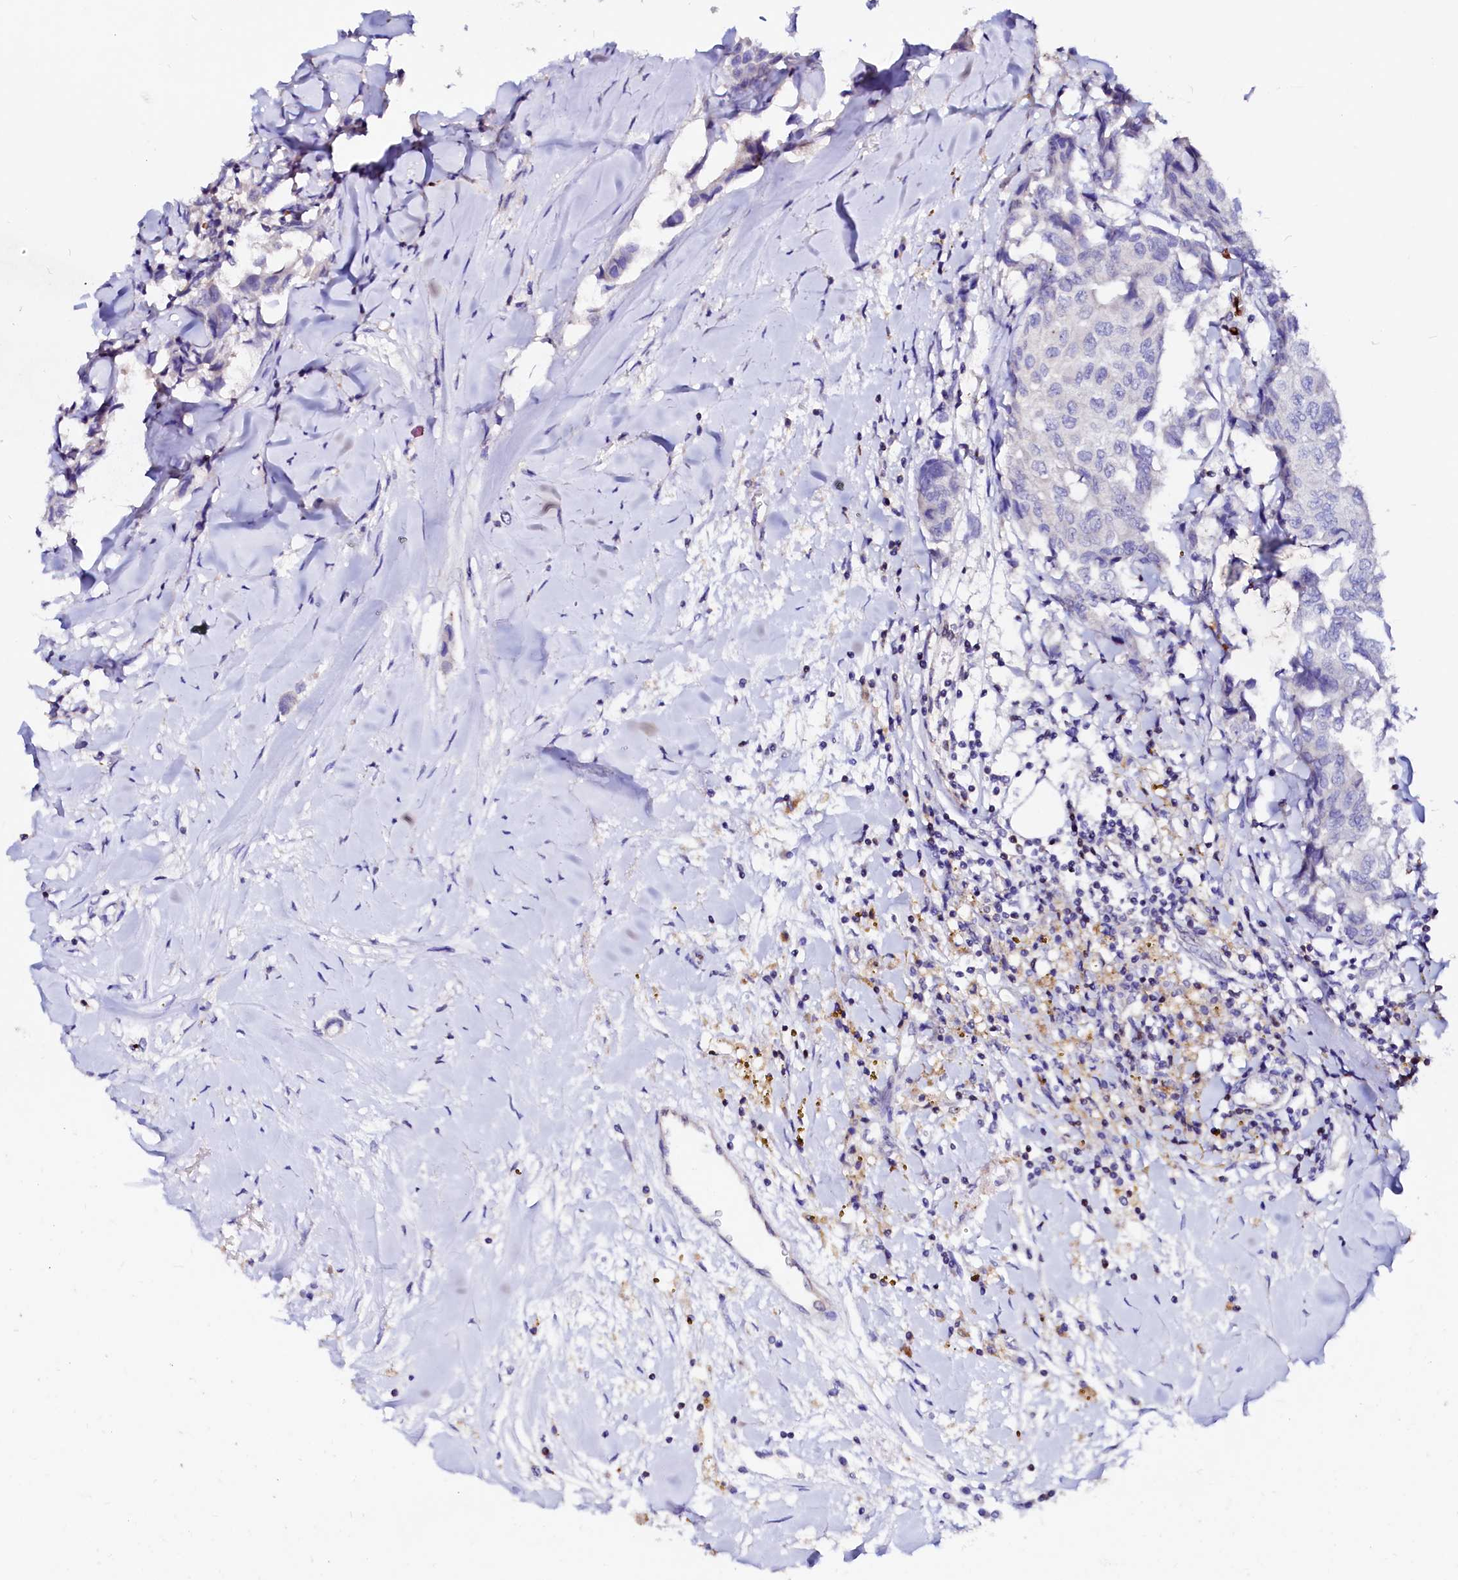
{"staining": {"intensity": "negative", "quantity": "none", "location": "none"}, "tissue": "breast cancer", "cell_type": "Tumor cells", "image_type": "cancer", "snomed": [{"axis": "morphology", "description": "Duct carcinoma"}, {"axis": "topography", "description": "Breast"}], "caption": "Immunohistochemical staining of human breast invasive ductal carcinoma demonstrates no significant staining in tumor cells.", "gene": "RAB27A", "patient": {"sex": "female", "age": 80}}